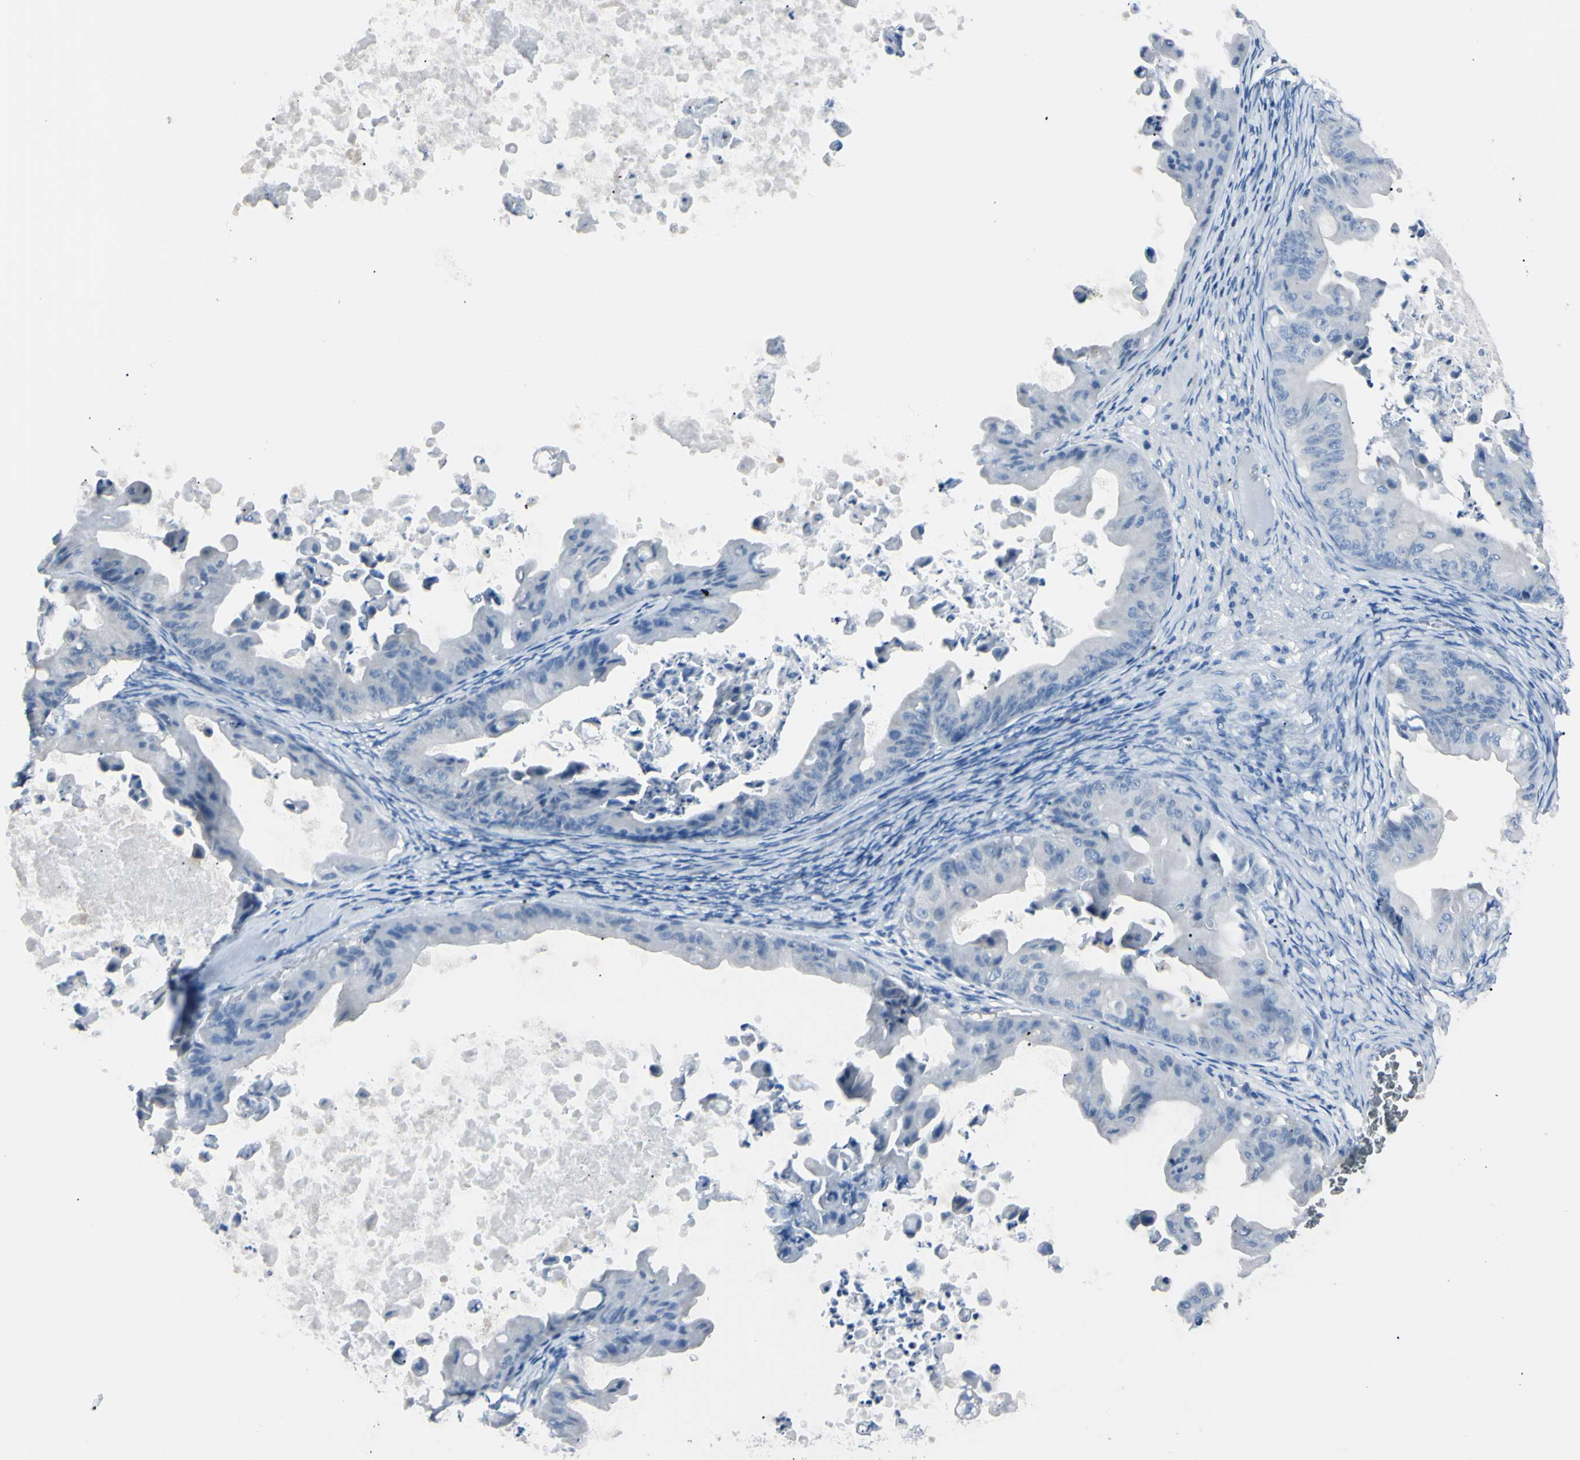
{"staining": {"intensity": "negative", "quantity": "none", "location": "none"}, "tissue": "ovarian cancer", "cell_type": "Tumor cells", "image_type": "cancer", "snomed": [{"axis": "morphology", "description": "Cystadenocarcinoma, mucinous, NOS"}, {"axis": "topography", "description": "Ovary"}], "caption": "Tumor cells show no significant protein expression in ovarian cancer. (DAB (3,3'-diaminobenzidine) IHC with hematoxylin counter stain).", "gene": "FOLH1", "patient": {"sex": "female", "age": 37}}